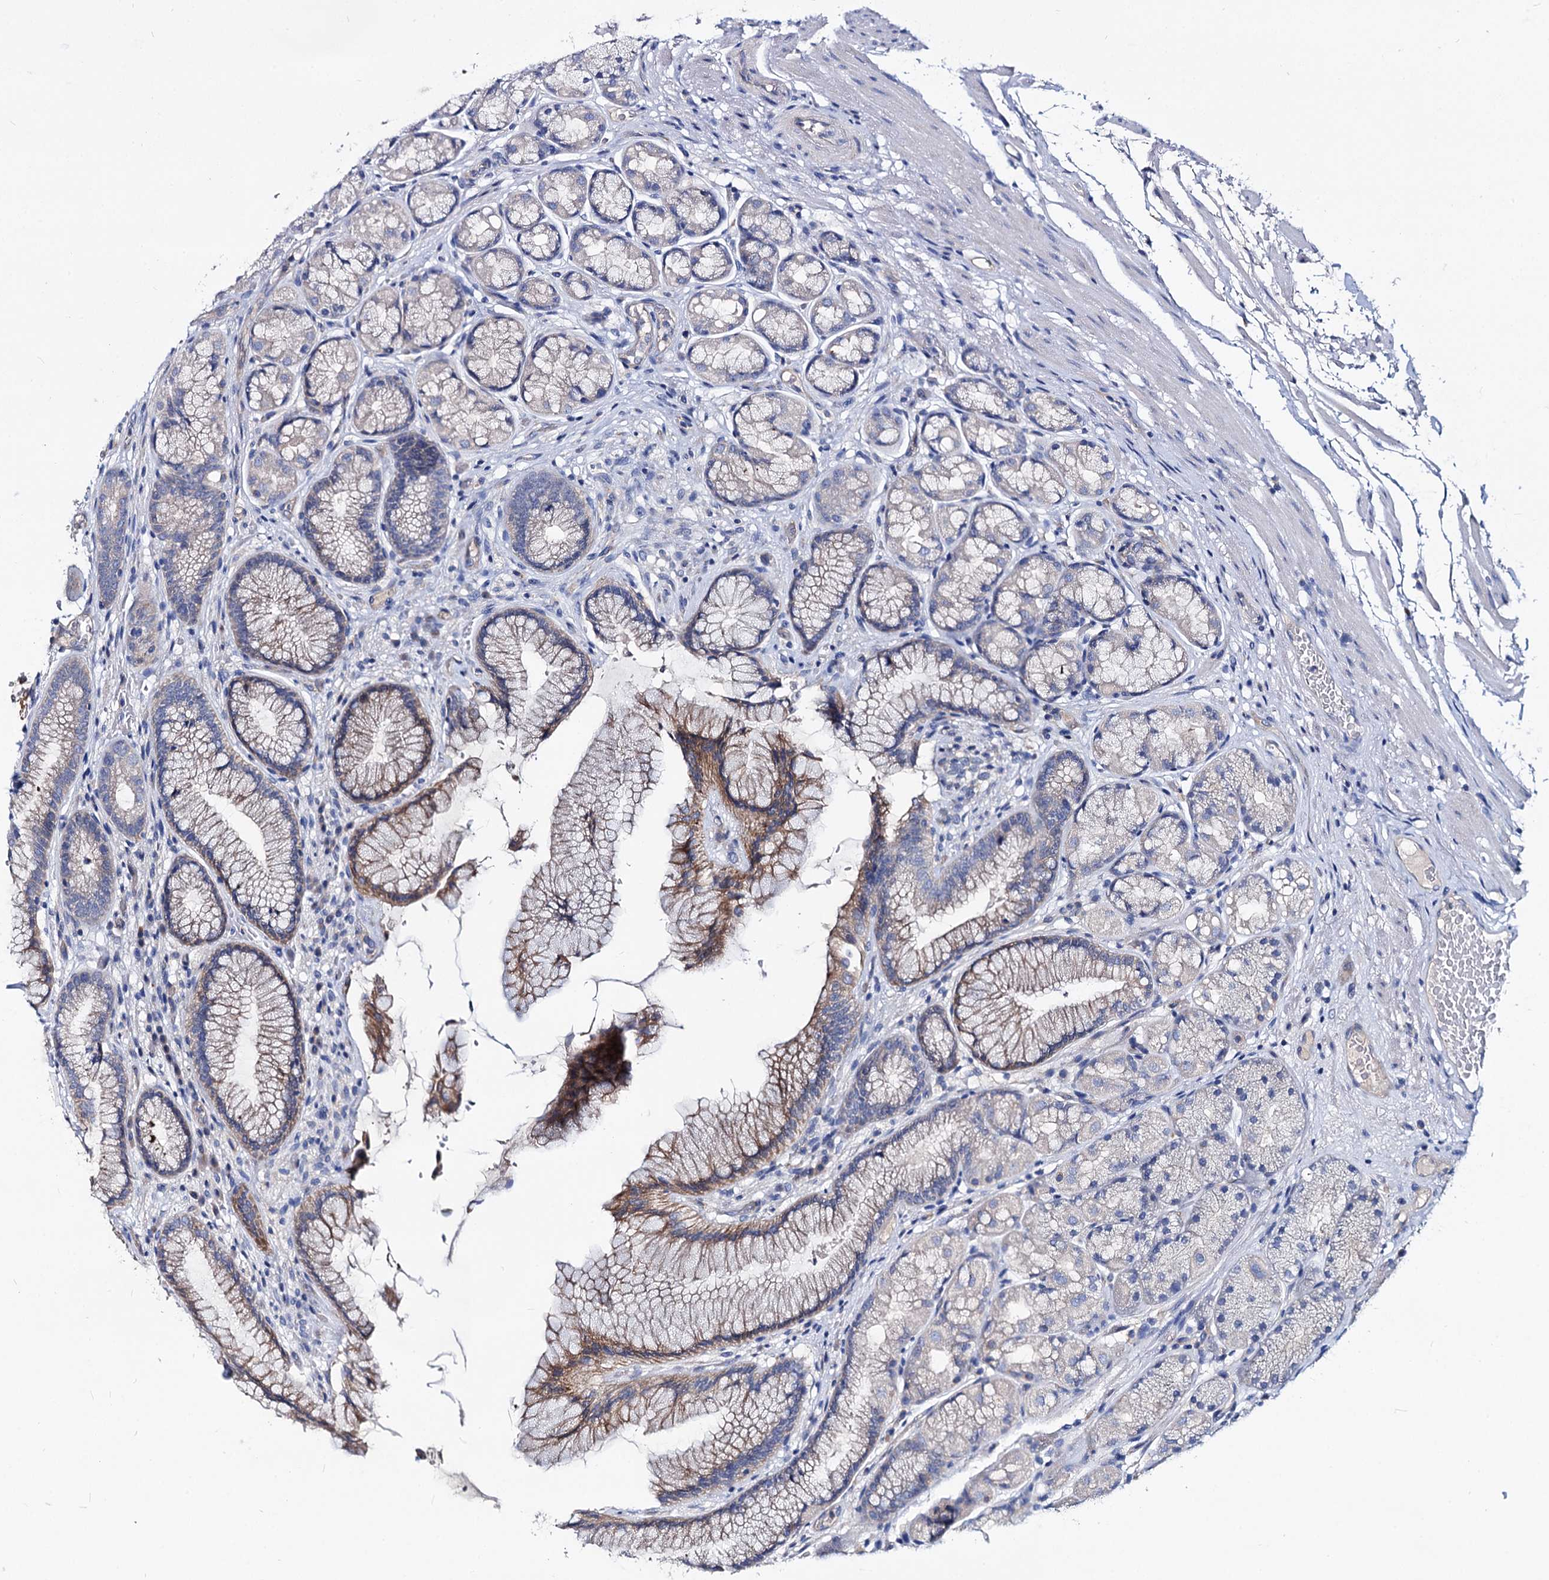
{"staining": {"intensity": "moderate", "quantity": "<25%", "location": "cytoplasmic/membranous"}, "tissue": "stomach", "cell_type": "Glandular cells", "image_type": "normal", "snomed": [{"axis": "morphology", "description": "Normal tissue, NOS"}, {"axis": "topography", "description": "Stomach"}], "caption": "Protein analysis of benign stomach demonstrates moderate cytoplasmic/membranous staining in approximately <25% of glandular cells. (brown staining indicates protein expression, while blue staining denotes nuclei).", "gene": "DYDC2", "patient": {"sex": "male", "age": 63}}